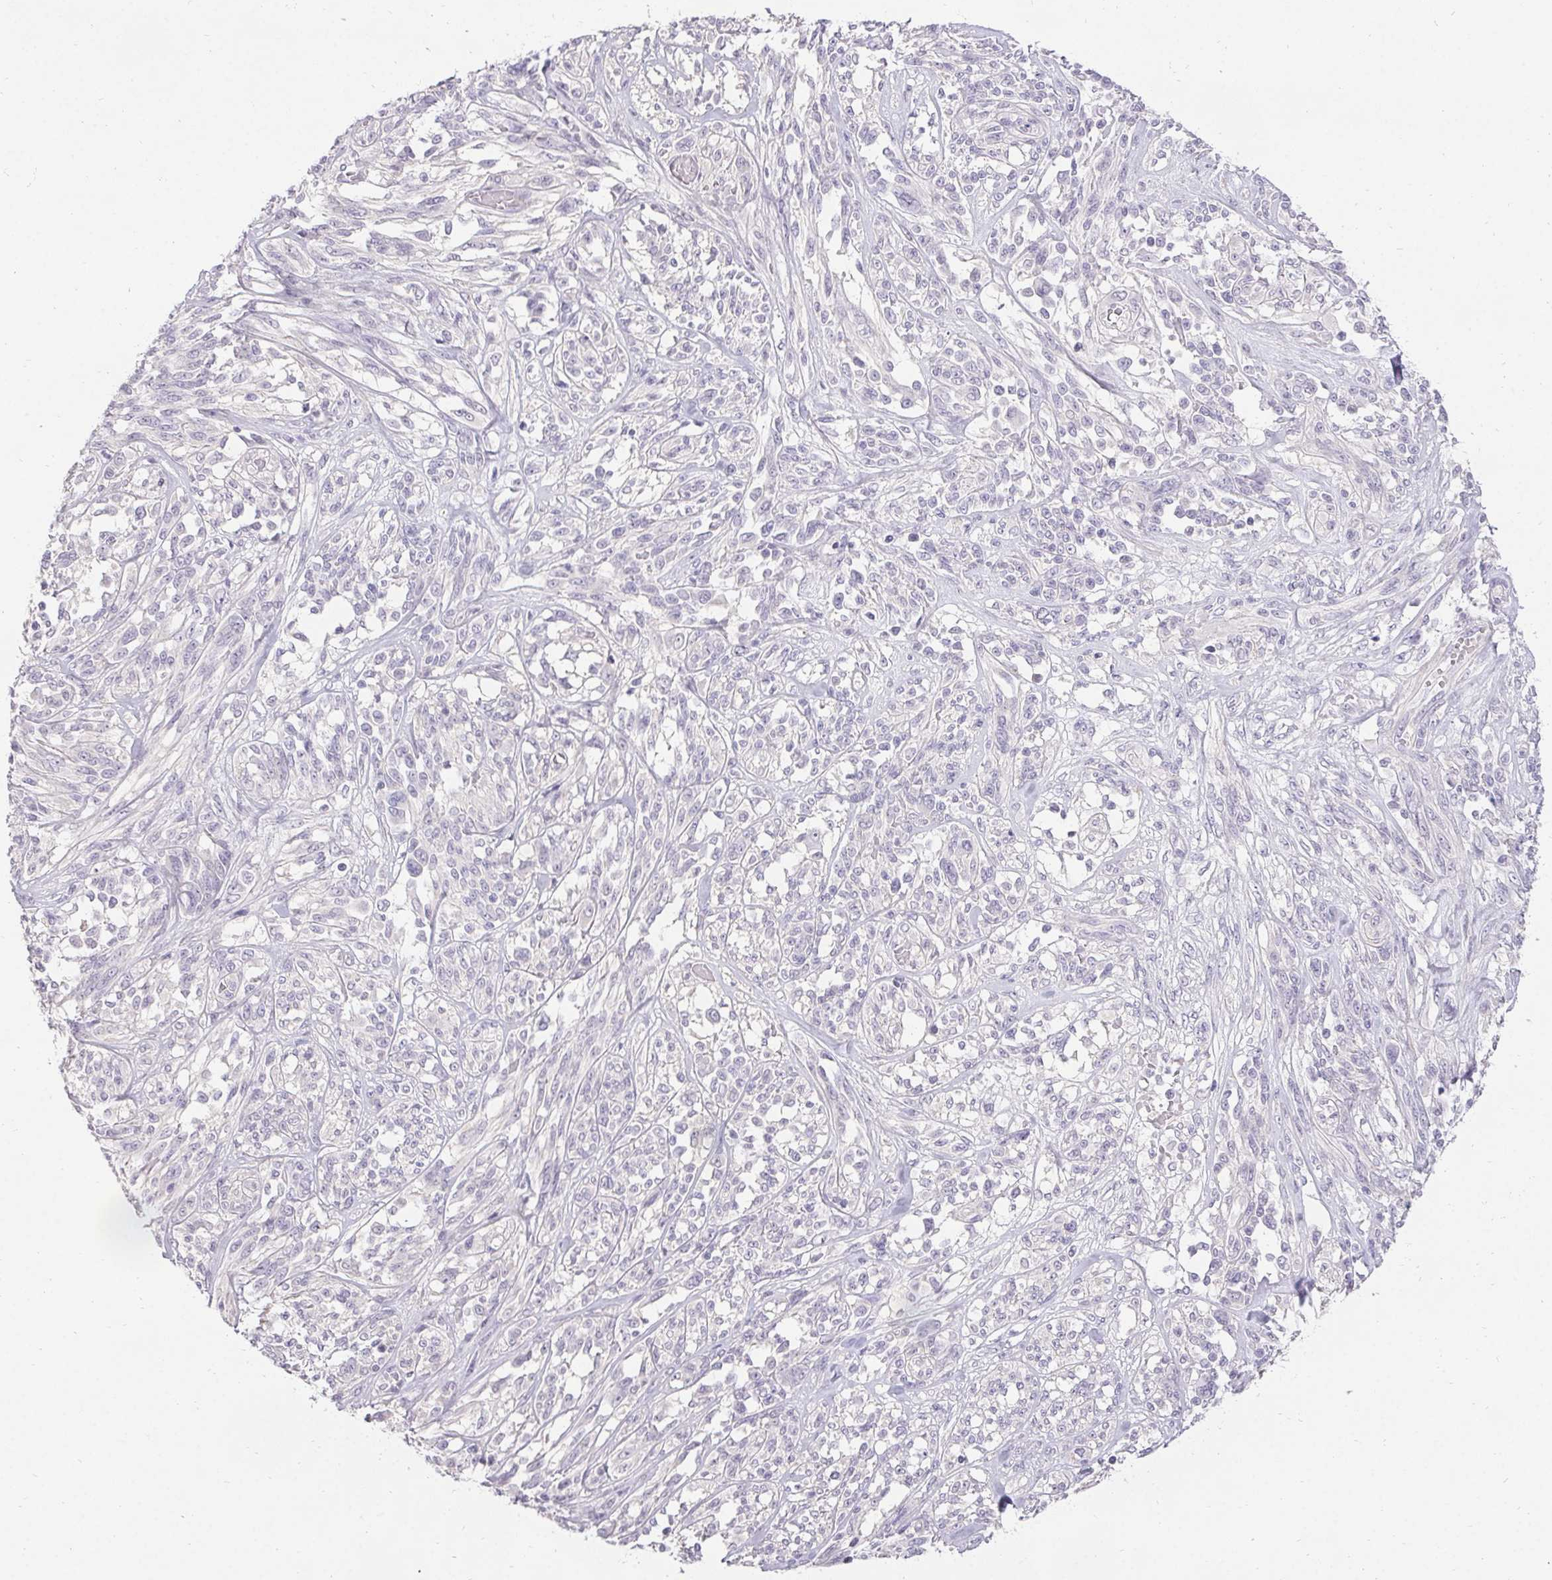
{"staining": {"intensity": "negative", "quantity": "none", "location": "none"}, "tissue": "melanoma", "cell_type": "Tumor cells", "image_type": "cancer", "snomed": [{"axis": "morphology", "description": "Malignant melanoma, NOS"}, {"axis": "topography", "description": "Skin"}], "caption": "This is a histopathology image of immunohistochemistry staining of malignant melanoma, which shows no staining in tumor cells. (DAB (3,3'-diaminobenzidine) immunohistochemistry visualized using brightfield microscopy, high magnification).", "gene": "PMEL", "patient": {"sex": "female", "age": 91}}